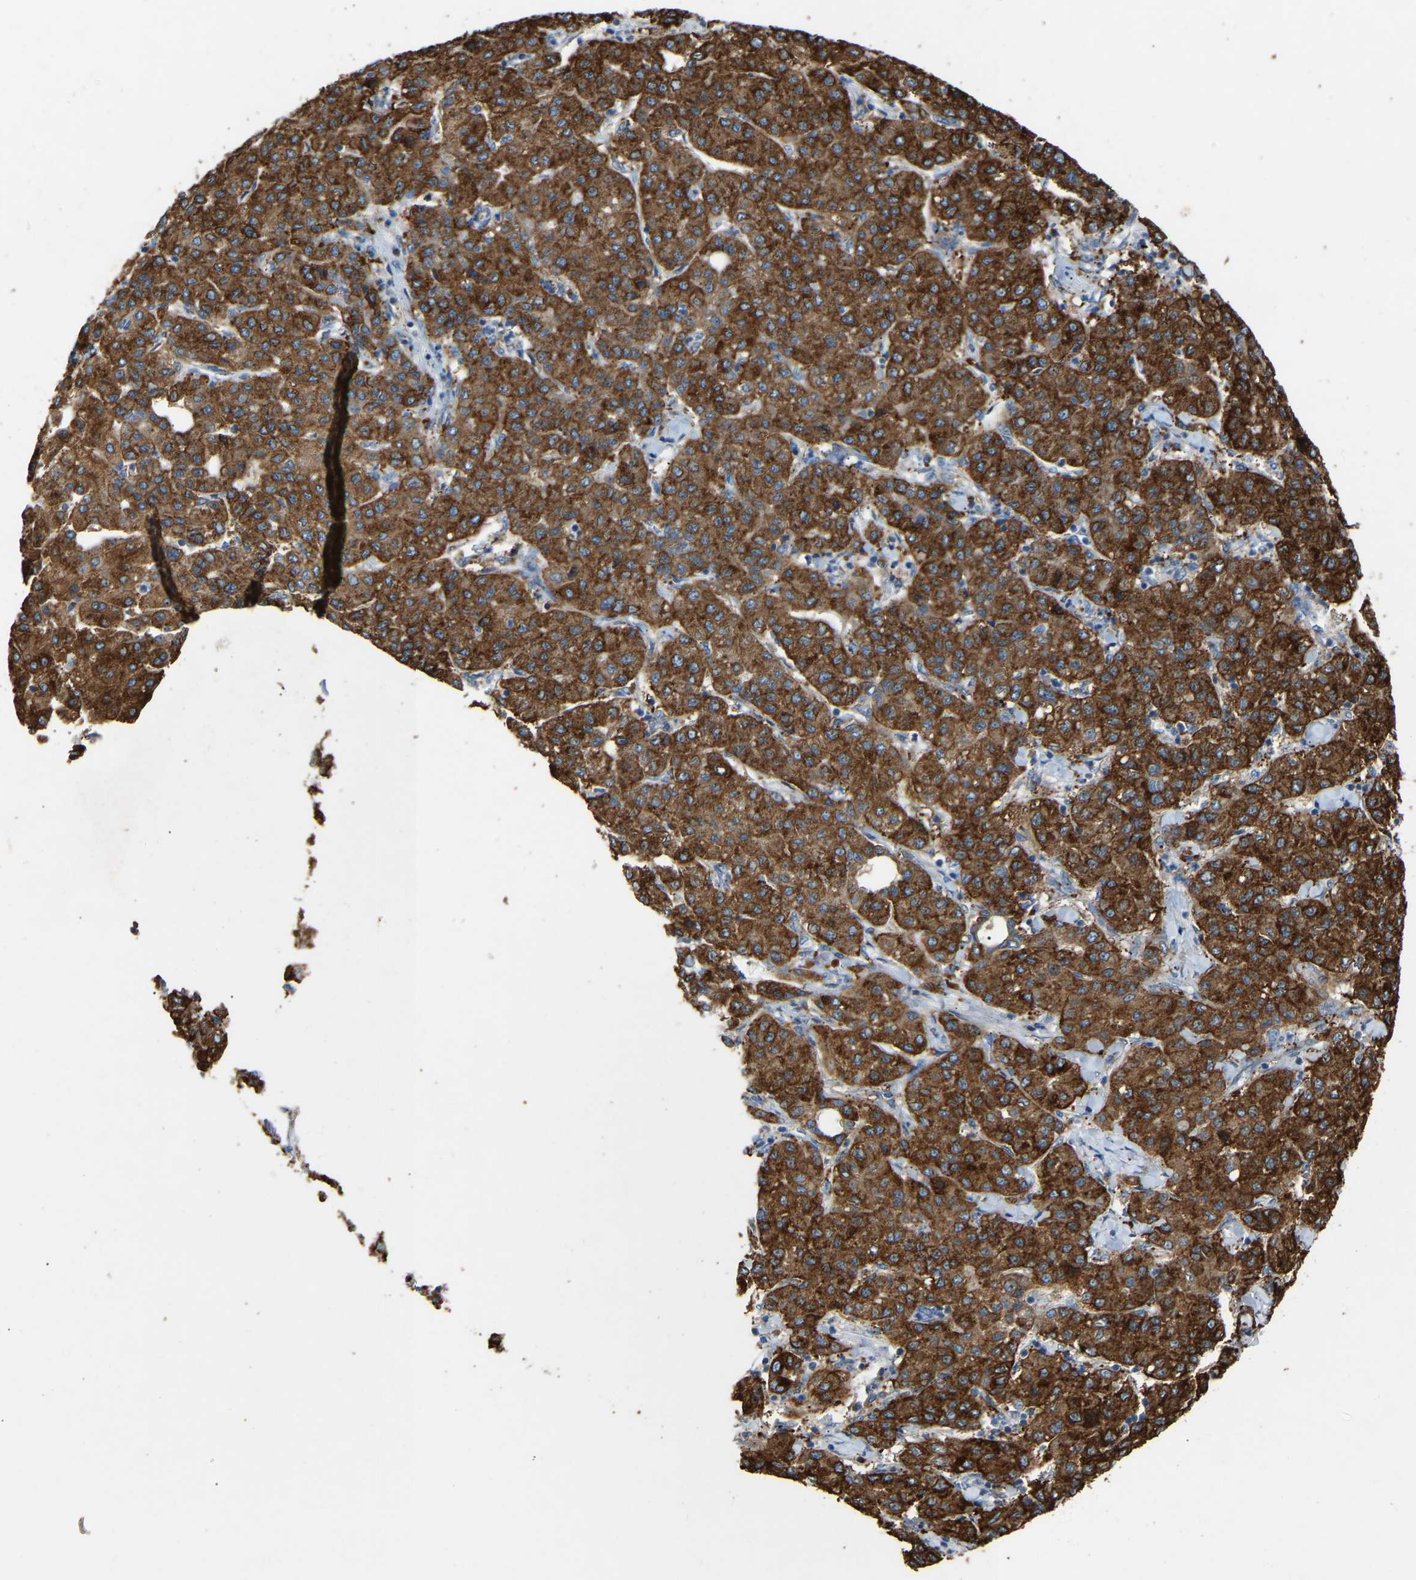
{"staining": {"intensity": "strong", "quantity": ">75%", "location": "cytoplasmic/membranous"}, "tissue": "liver cancer", "cell_type": "Tumor cells", "image_type": "cancer", "snomed": [{"axis": "morphology", "description": "Carcinoma, Hepatocellular, NOS"}, {"axis": "topography", "description": "Liver"}], "caption": "Immunohistochemistry (IHC) of human hepatocellular carcinoma (liver) demonstrates high levels of strong cytoplasmic/membranous expression in about >75% of tumor cells. (Stains: DAB (3,3'-diaminobenzidine) in brown, nuclei in blue, Microscopy: brightfield microscopy at high magnification).", "gene": "RGP1", "patient": {"sex": "male", "age": 65}}